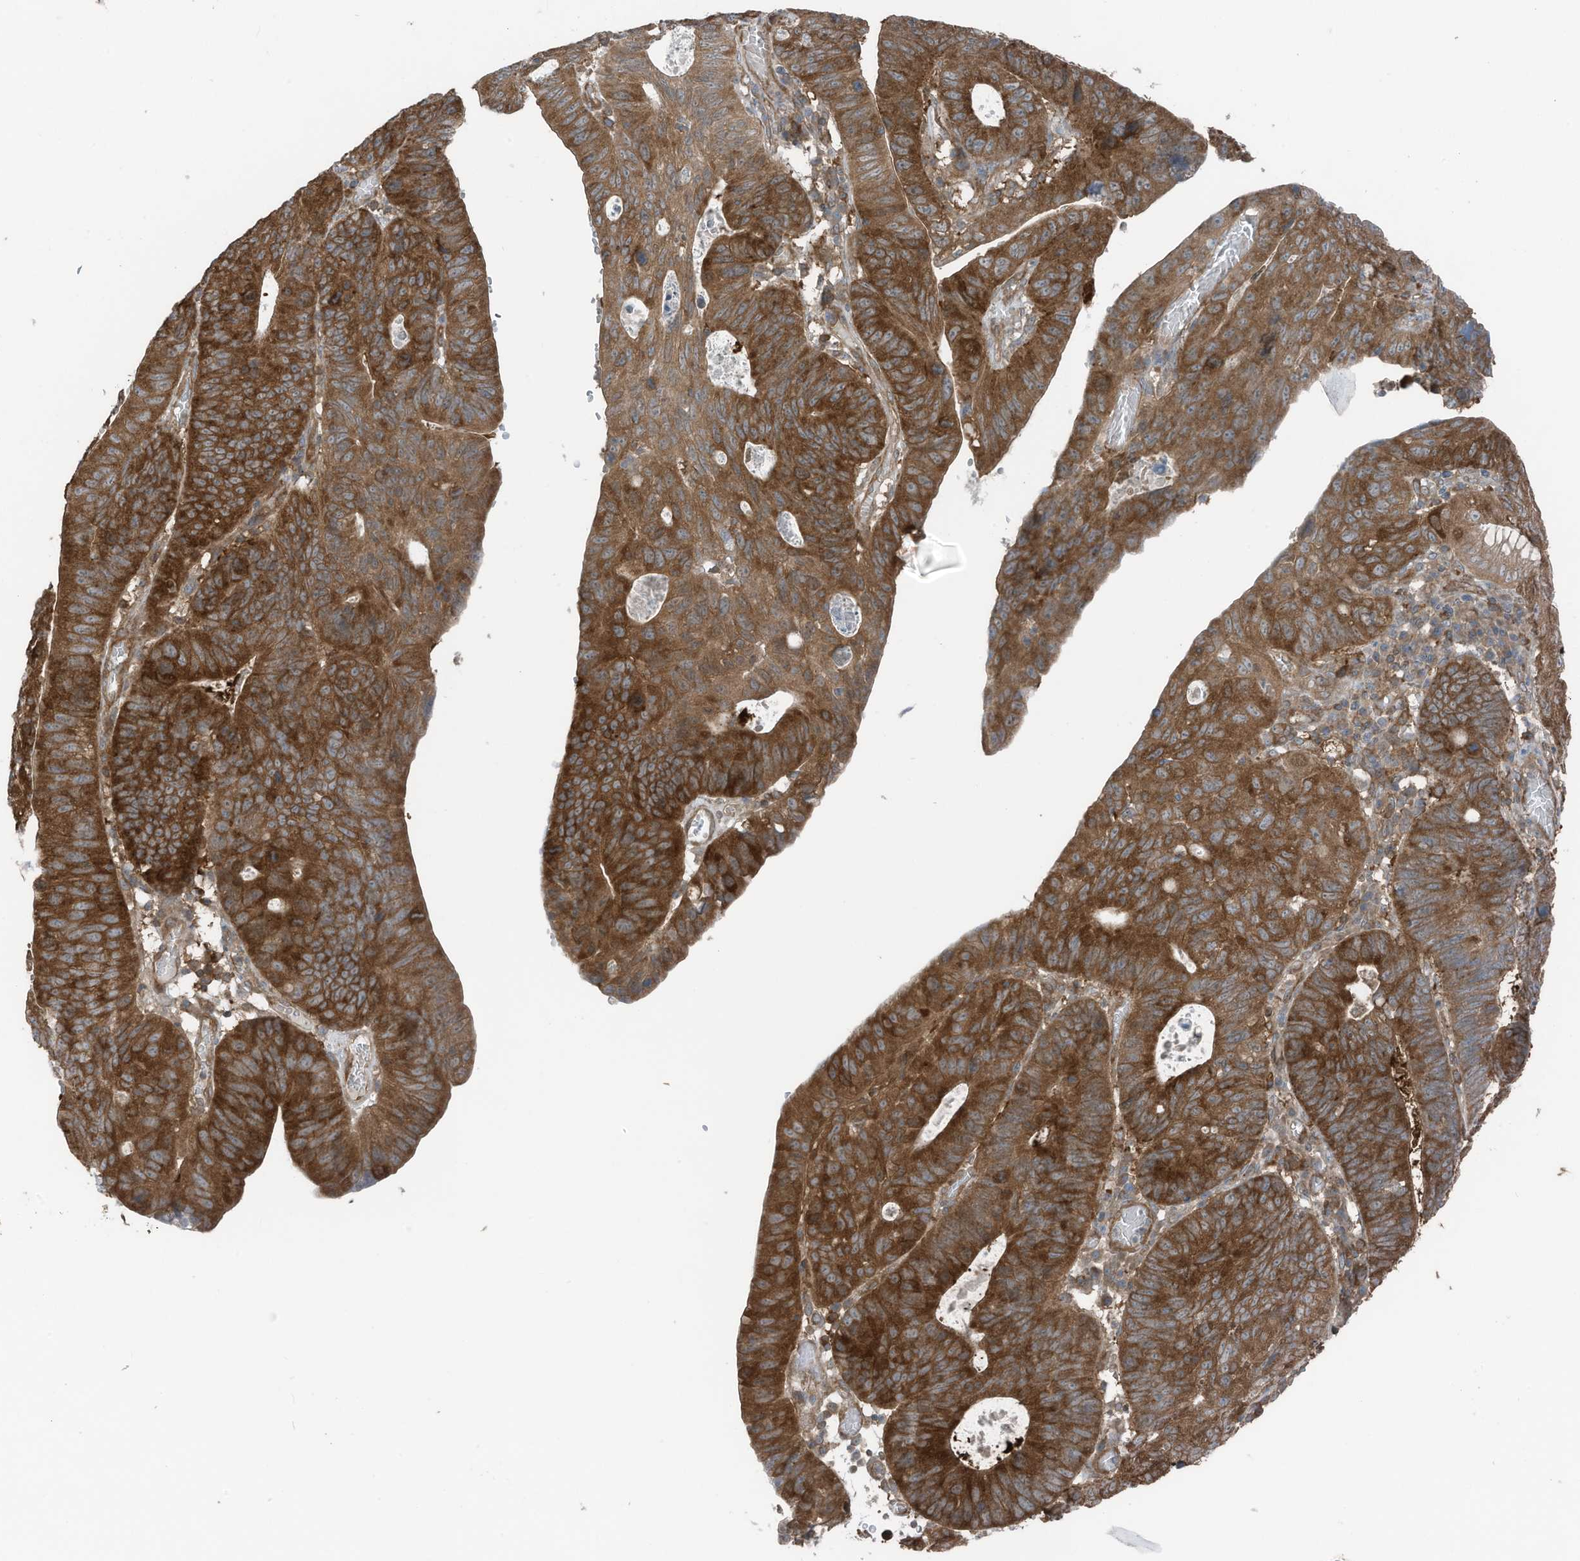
{"staining": {"intensity": "strong", "quantity": ">75%", "location": "cytoplasmic/membranous"}, "tissue": "stomach cancer", "cell_type": "Tumor cells", "image_type": "cancer", "snomed": [{"axis": "morphology", "description": "Adenocarcinoma, NOS"}, {"axis": "topography", "description": "Stomach"}], "caption": "A high-resolution histopathology image shows immunohistochemistry staining of stomach adenocarcinoma, which demonstrates strong cytoplasmic/membranous positivity in about >75% of tumor cells.", "gene": "TXNDC9", "patient": {"sex": "male", "age": 59}}